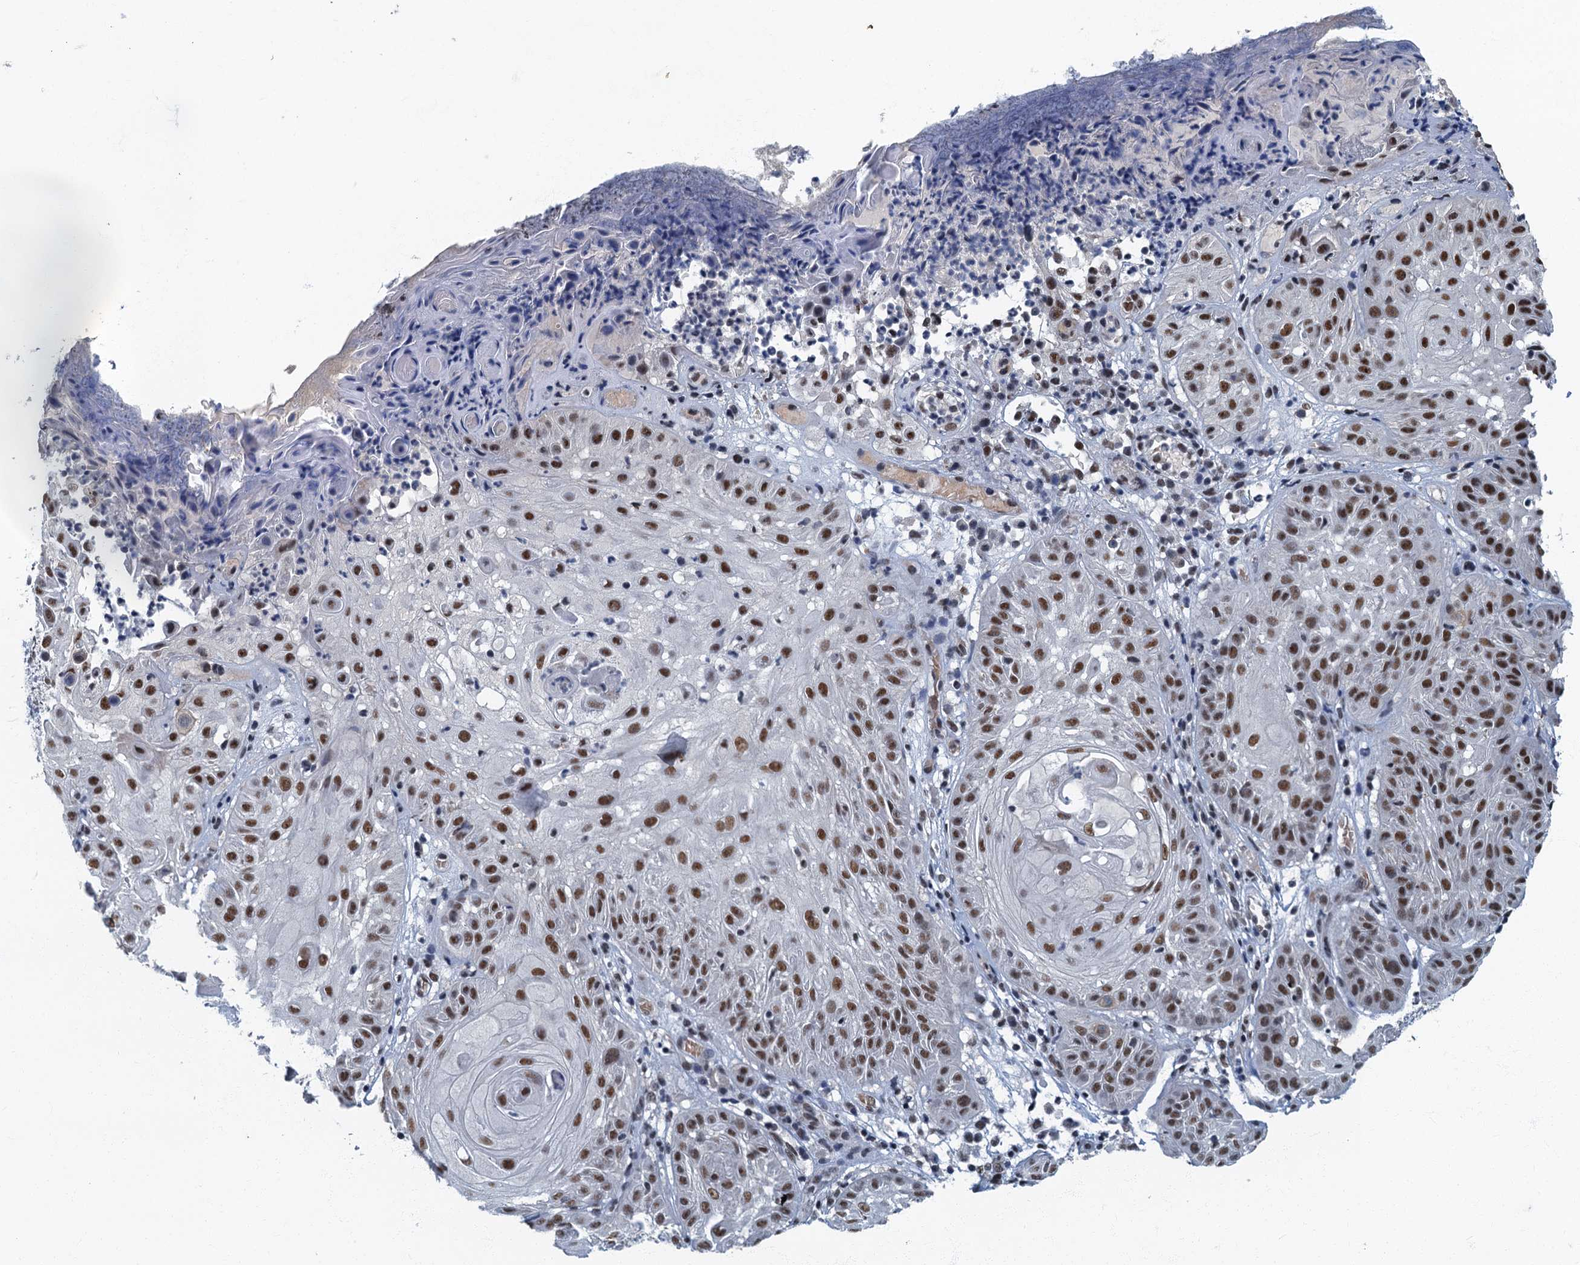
{"staining": {"intensity": "moderate", "quantity": ">75%", "location": "nuclear"}, "tissue": "skin cancer", "cell_type": "Tumor cells", "image_type": "cancer", "snomed": [{"axis": "morphology", "description": "Normal tissue, NOS"}, {"axis": "morphology", "description": "Basal cell carcinoma"}, {"axis": "topography", "description": "Skin"}], "caption": "Skin cancer (basal cell carcinoma) stained for a protein (brown) displays moderate nuclear positive staining in approximately >75% of tumor cells.", "gene": "GADL1", "patient": {"sex": "male", "age": 93}}